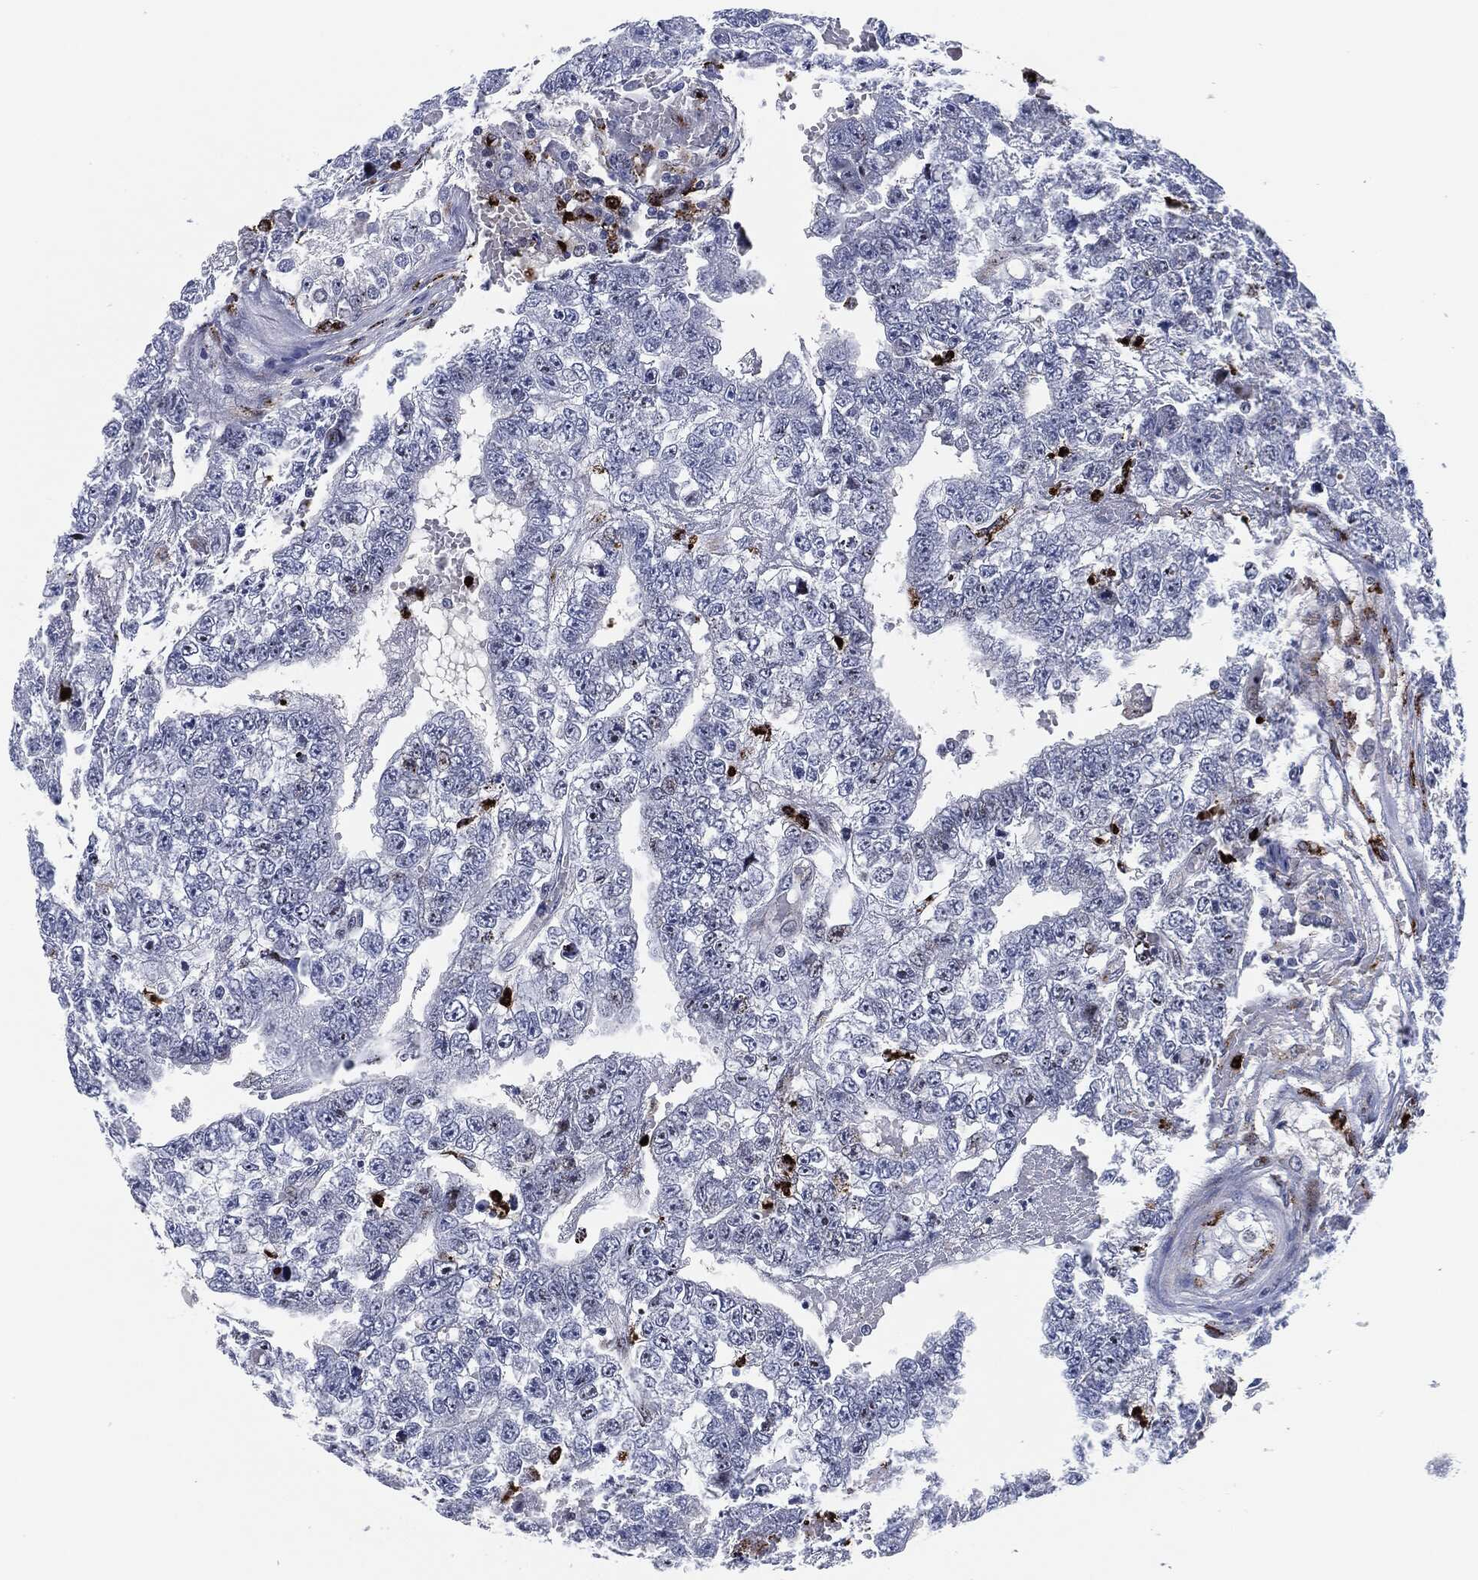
{"staining": {"intensity": "negative", "quantity": "none", "location": "none"}, "tissue": "testis cancer", "cell_type": "Tumor cells", "image_type": "cancer", "snomed": [{"axis": "morphology", "description": "Carcinoma, Embryonal, NOS"}, {"axis": "topography", "description": "Testis"}], "caption": "Immunohistochemistry of embryonal carcinoma (testis) demonstrates no staining in tumor cells.", "gene": "MPO", "patient": {"sex": "male", "age": 25}}